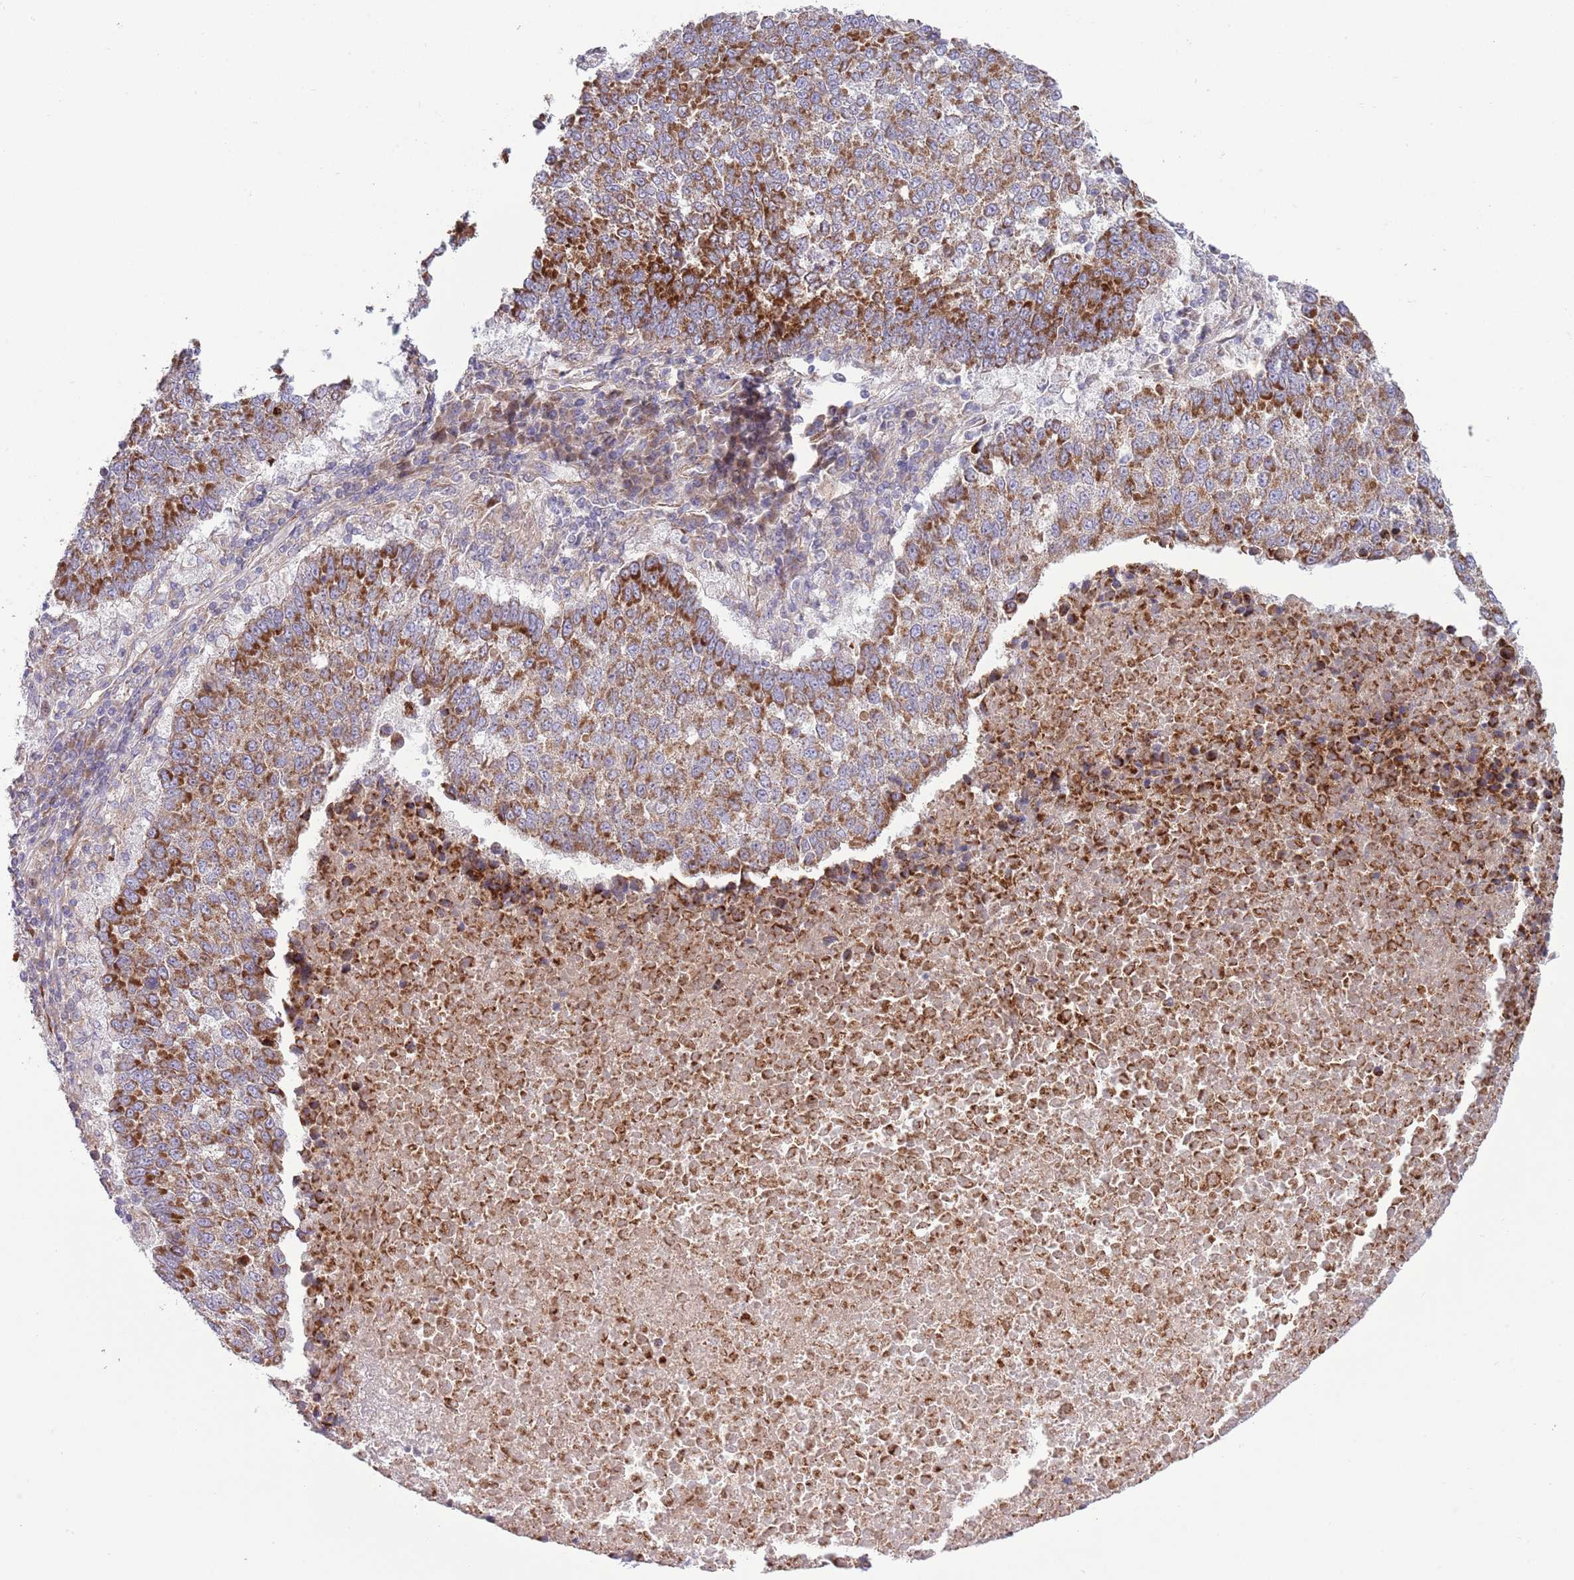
{"staining": {"intensity": "strong", "quantity": ">75%", "location": "cytoplasmic/membranous"}, "tissue": "lung cancer", "cell_type": "Tumor cells", "image_type": "cancer", "snomed": [{"axis": "morphology", "description": "Squamous cell carcinoma, NOS"}, {"axis": "topography", "description": "Lung"}], "caption": "Lung squamous cell carcinoma stained with DAB immunohistochemistry exhibits high levels of strong cytoplasmic/membranous positivity in approximately >75% of tumor cells. The protein is stained brown, and the nuclei are stained in blue (DAB IHC with brightfield microscopy, high magnification).", "gene": "TOMM5", "patient": {"sex": "male", "age": 73}}